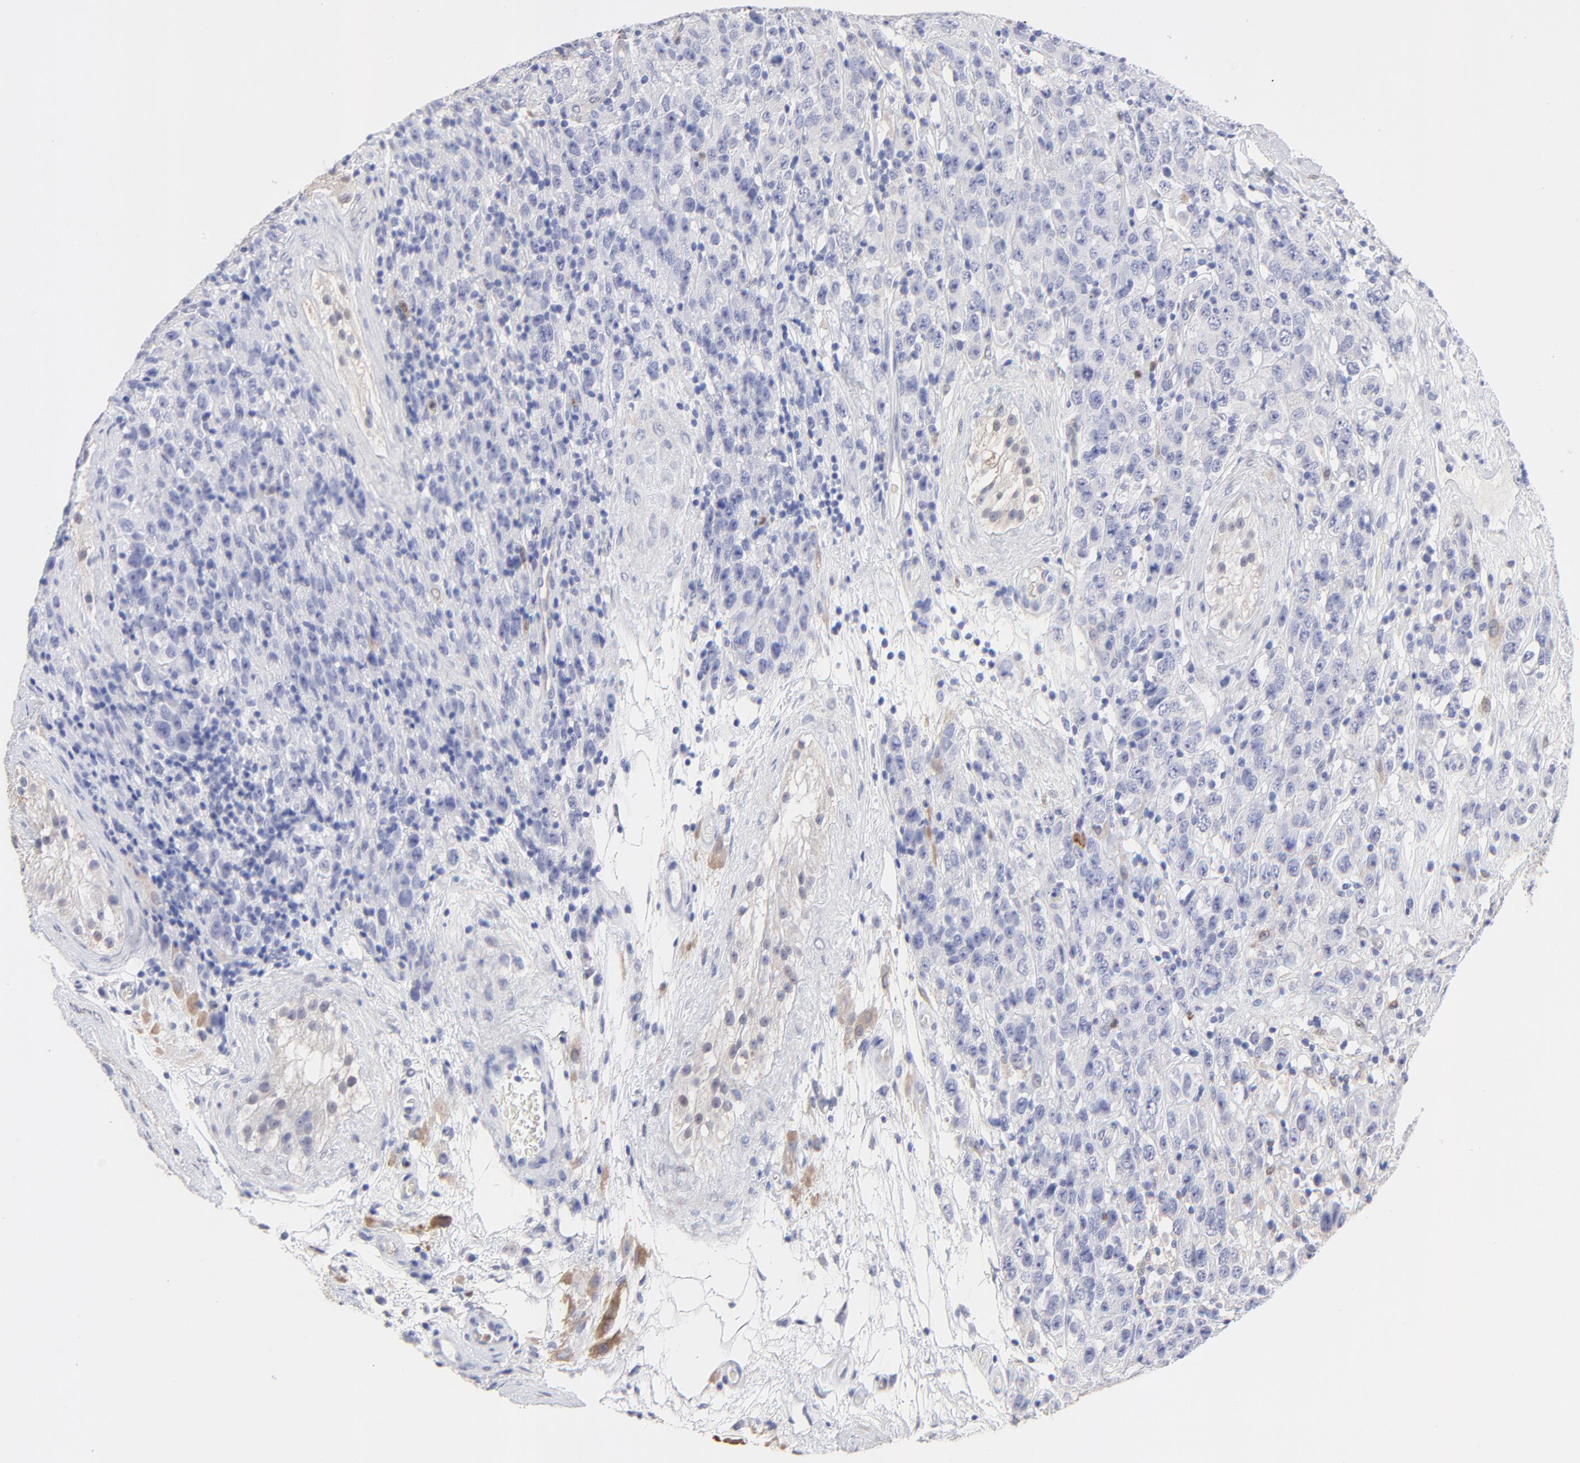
{"staining": {"intensity": "negative", "quantity": "none", "location": "none"}, "tissue": "testis cancer", "cell_type": "Tumor cells", "image_type": "cancer", "snomed": [{"axis": "morphology", "description": "Seminoma, NOS"}, {"axis": "topography", "description": "Testis"}], "caption": "Image shows no protein expression in tumor cells of testis seminoma tissue.", "gene": "SMARCA1", "patient": {"sex": "male", "age": 52}}